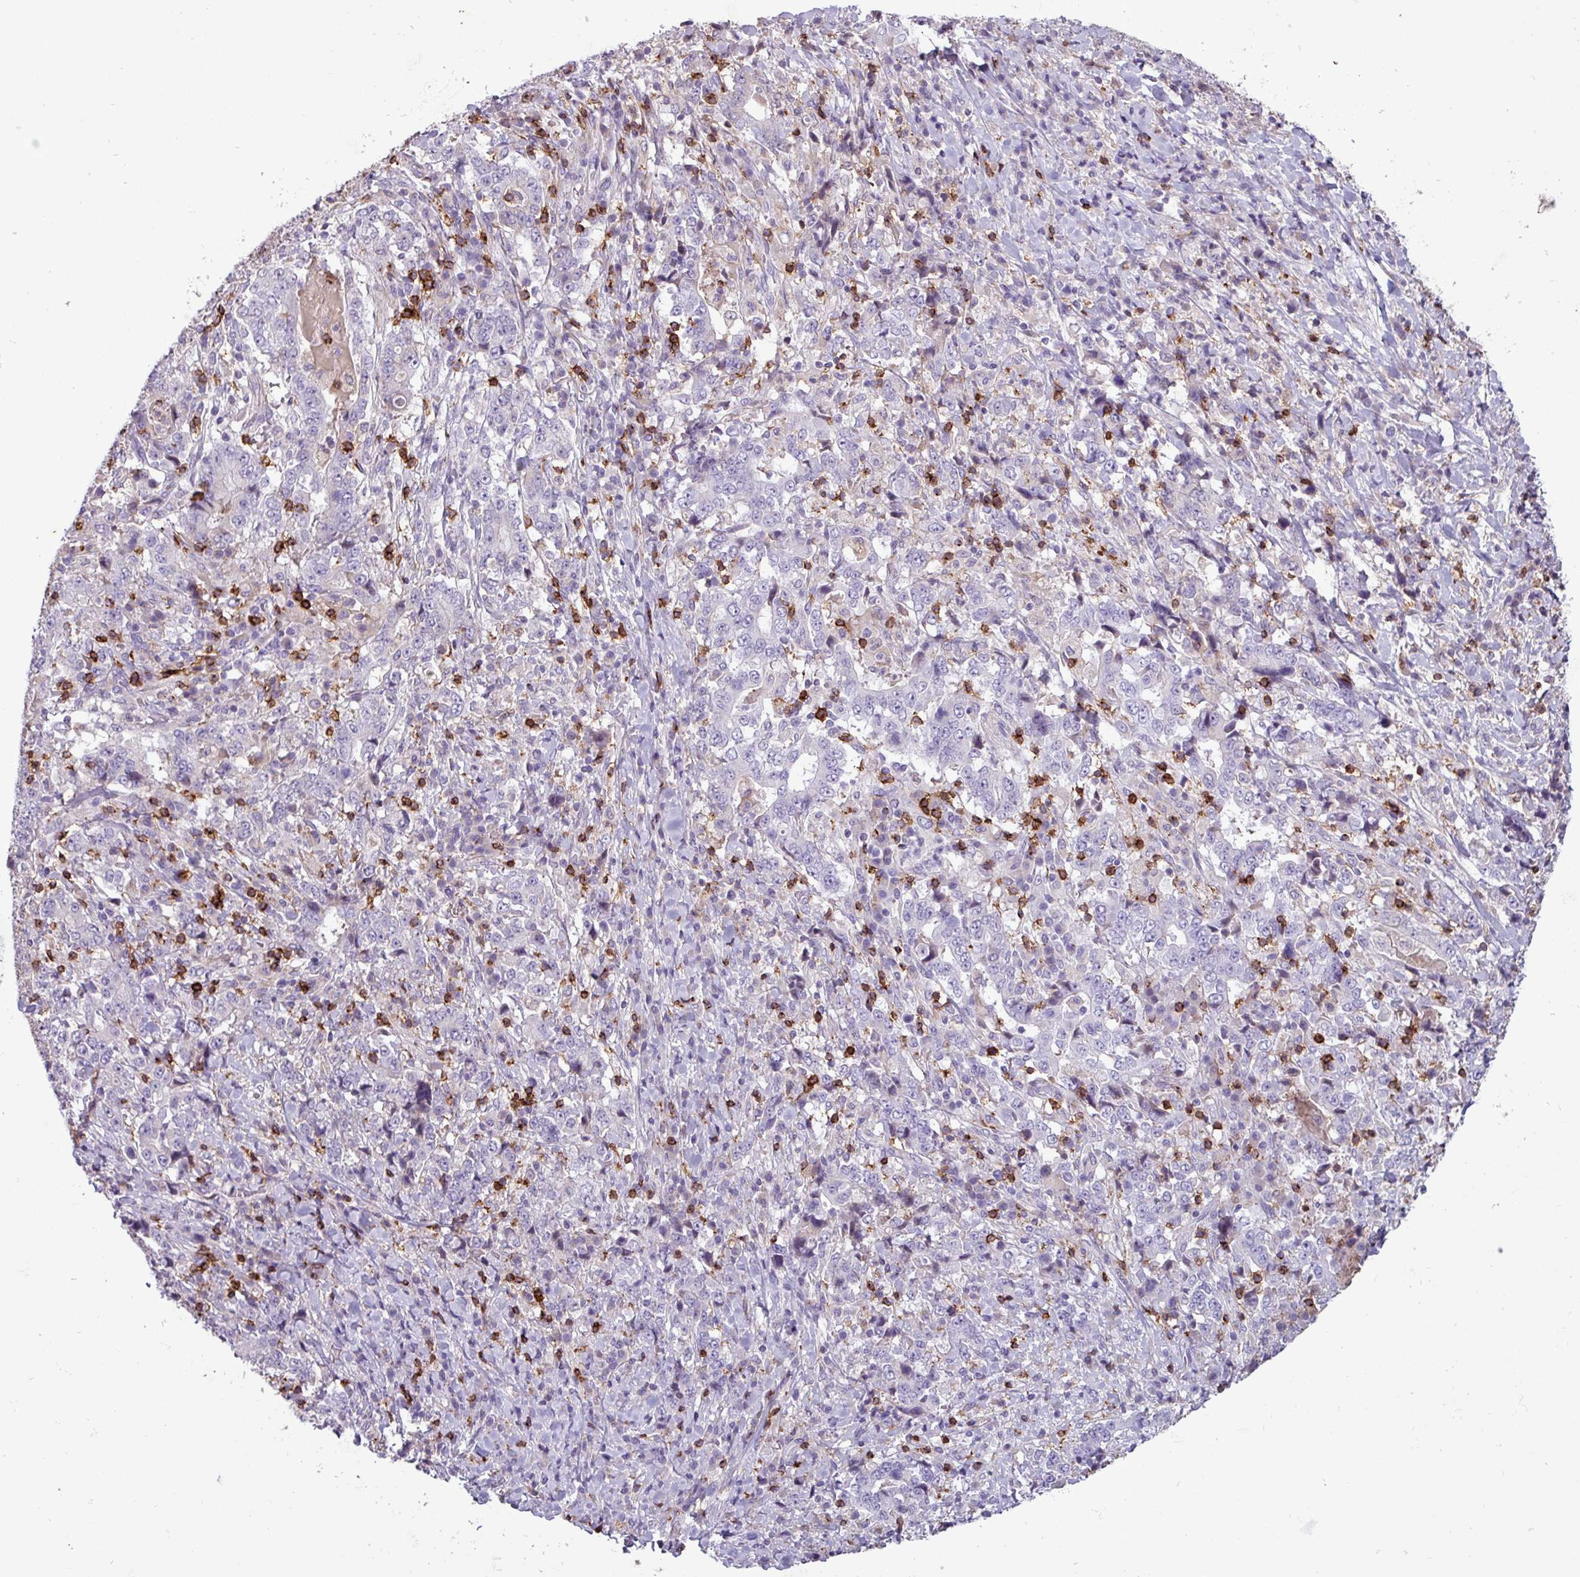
{"staining": {"intensity": "negative", "quantity": "none", "location": "none"}, "tissue": "stomach cancer", "cell_type": "Tumor cells", "image_type": "cancer", "snomed": [{"axis": "morphology", "description": "Normal tissue, NOS"}, {"axis": "morphology", "description": "Adenocarcinoma, NOS"}, {"axis": "topography", "description": "Stomach, upper"}, {"axis": "topography", "description": "Stomach"}], "caption": "There is no significant staining in tumor cells of stomach cancer (adenocarcinoma). (Brightfield microscopy of DAB (3,3'-diaminobenzidine) immunohistochemistry at high magnification).", "gene": "CD8A", "patient": {"sex": "male", "age": 59}}